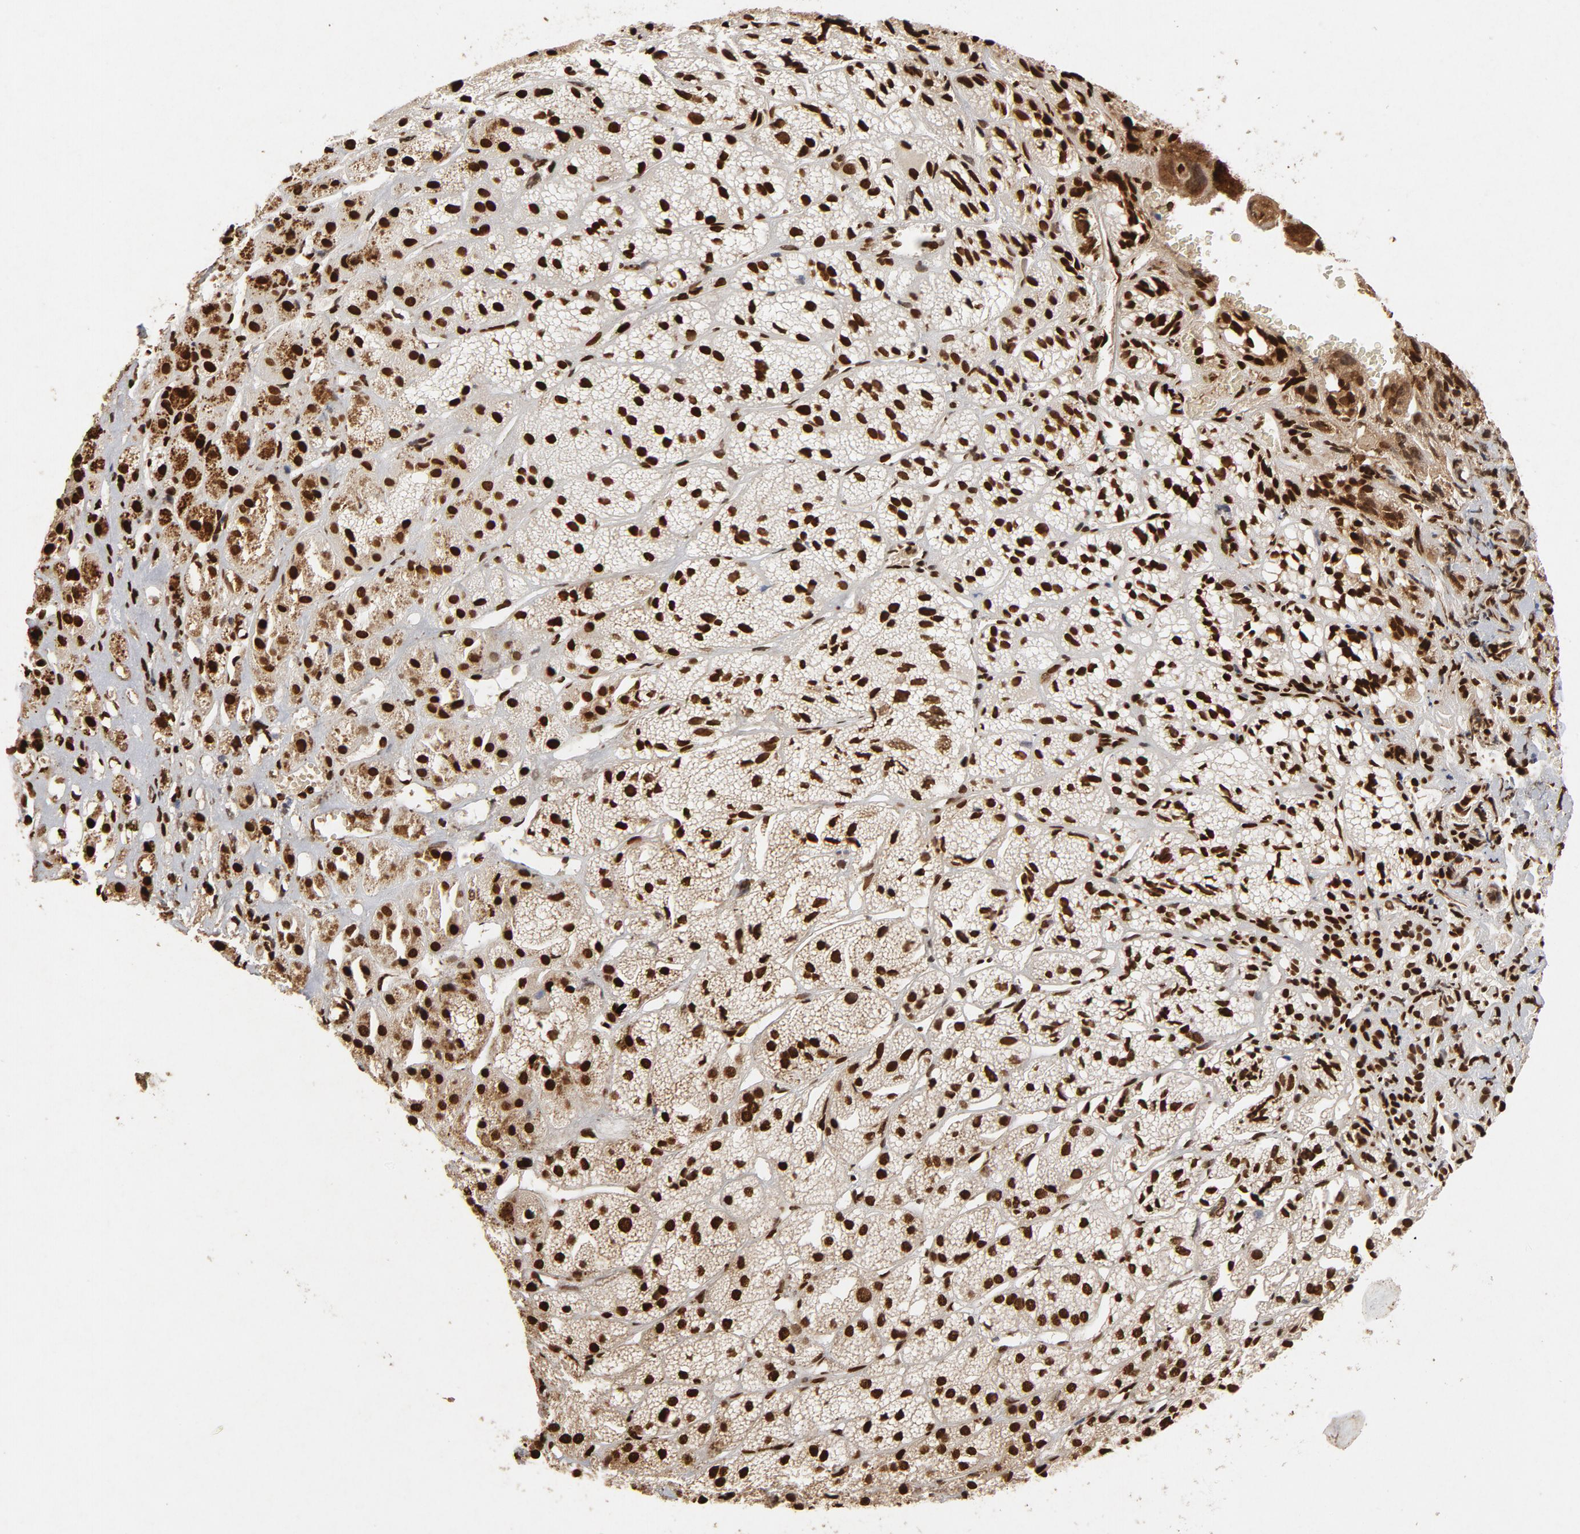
{"staining": {"intensity": "strong", "quantity": ">75%", "location": "cytoplasmic/membranous,nuclear"}, "tissue": "adrenal gland", "cell_type": "Glandular cells", "image_type": "normal", "snomed": [{"axis": "morphology", "description": "Normal tissue, NOS"}, {"axis": "topography", "description": "Adrenal gland"}], "caption": "There is high levels of strong cytoplasmic/membranous,nuclear positivity in glandular cells of unremarkable adrenal gland, as demonstrated by immunohistochemical staining (brown color).", "gene": "LMNA", "patient": {"sex": "female", "age": 71}}